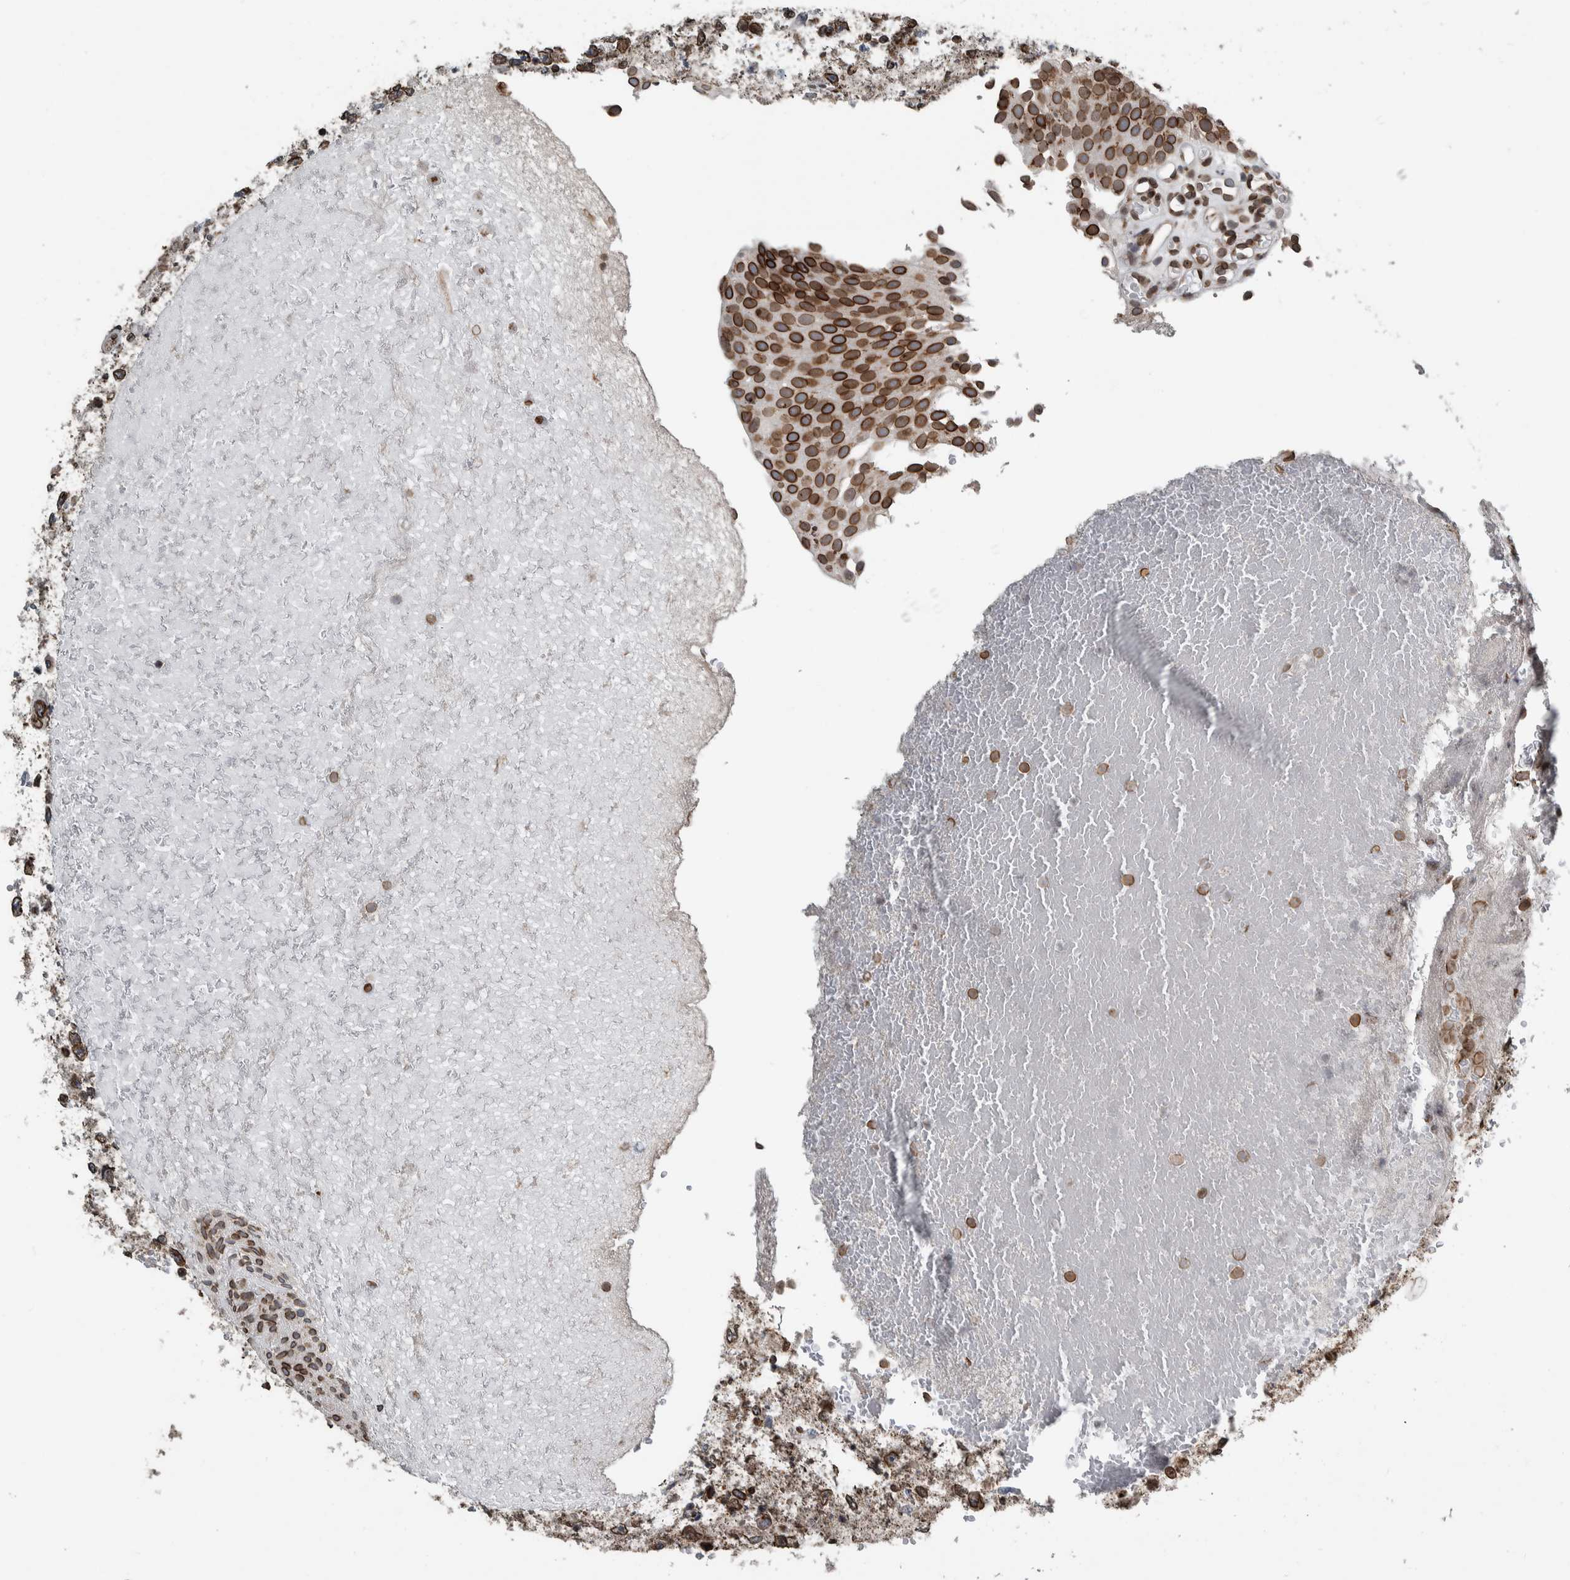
{"staining": {"intensity": "strong", "quantity": ">75%", "location": "cytoplasmic/membranous,nuclear"}, "tissue": "urothelial cancer", "cell_type": "Tumor cells", "image_type": "cancer", "snomed": [{"axis": "morphology", "description": "Urothelial carcinoma, Low grade"}, {"axis": "topography", "description": "Urinary bladder"}], "caption": "Strong cytoplasmic/membranous and nuclear expression is present in about >75% of tumor cells in urothelial carcinoma (low-grade). (IHC, brightfield microscopy, high magnification).", "gene": "FAM135B", "patient": {"sex": "male", "age": 78}}